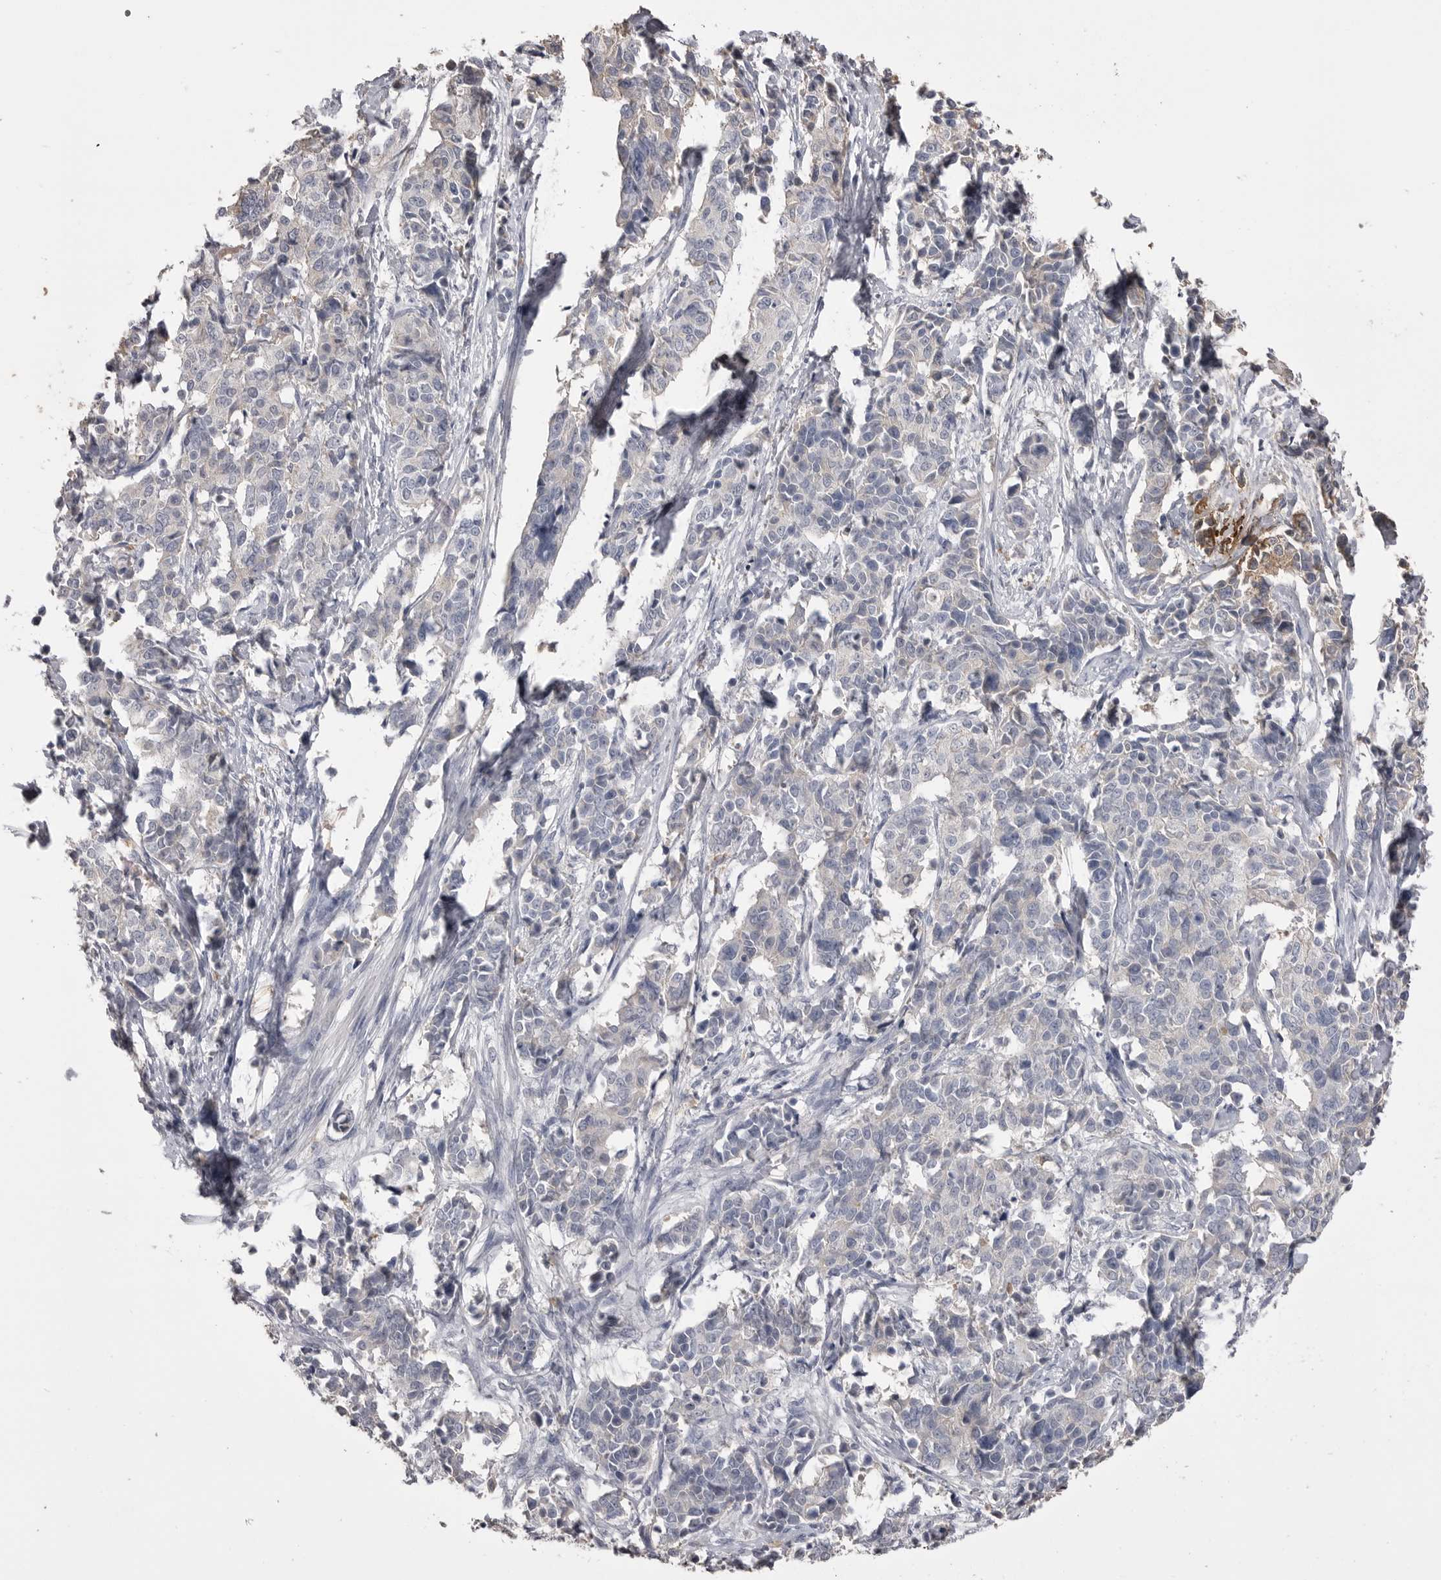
{"staining": {"intensity": "negative", "quantity": "none", "location": "none"}, "tissue": "cervical cancer", "cell_type": "Tumor cells", "image_type": "cancer", "snomed": [{"axis": "morphology", "description": "Normal tissue, NOS"}, {"axis": "morphology", "description": "Squamous cell carcinoma, NOS"}, {"axis": "topography", "description": "Cervix"}], "caption": "Tumor cells are negative for protein expression in human cervical cancer.", "gene": "AHSG", "patient": {"sex": "female", "age": 35}}